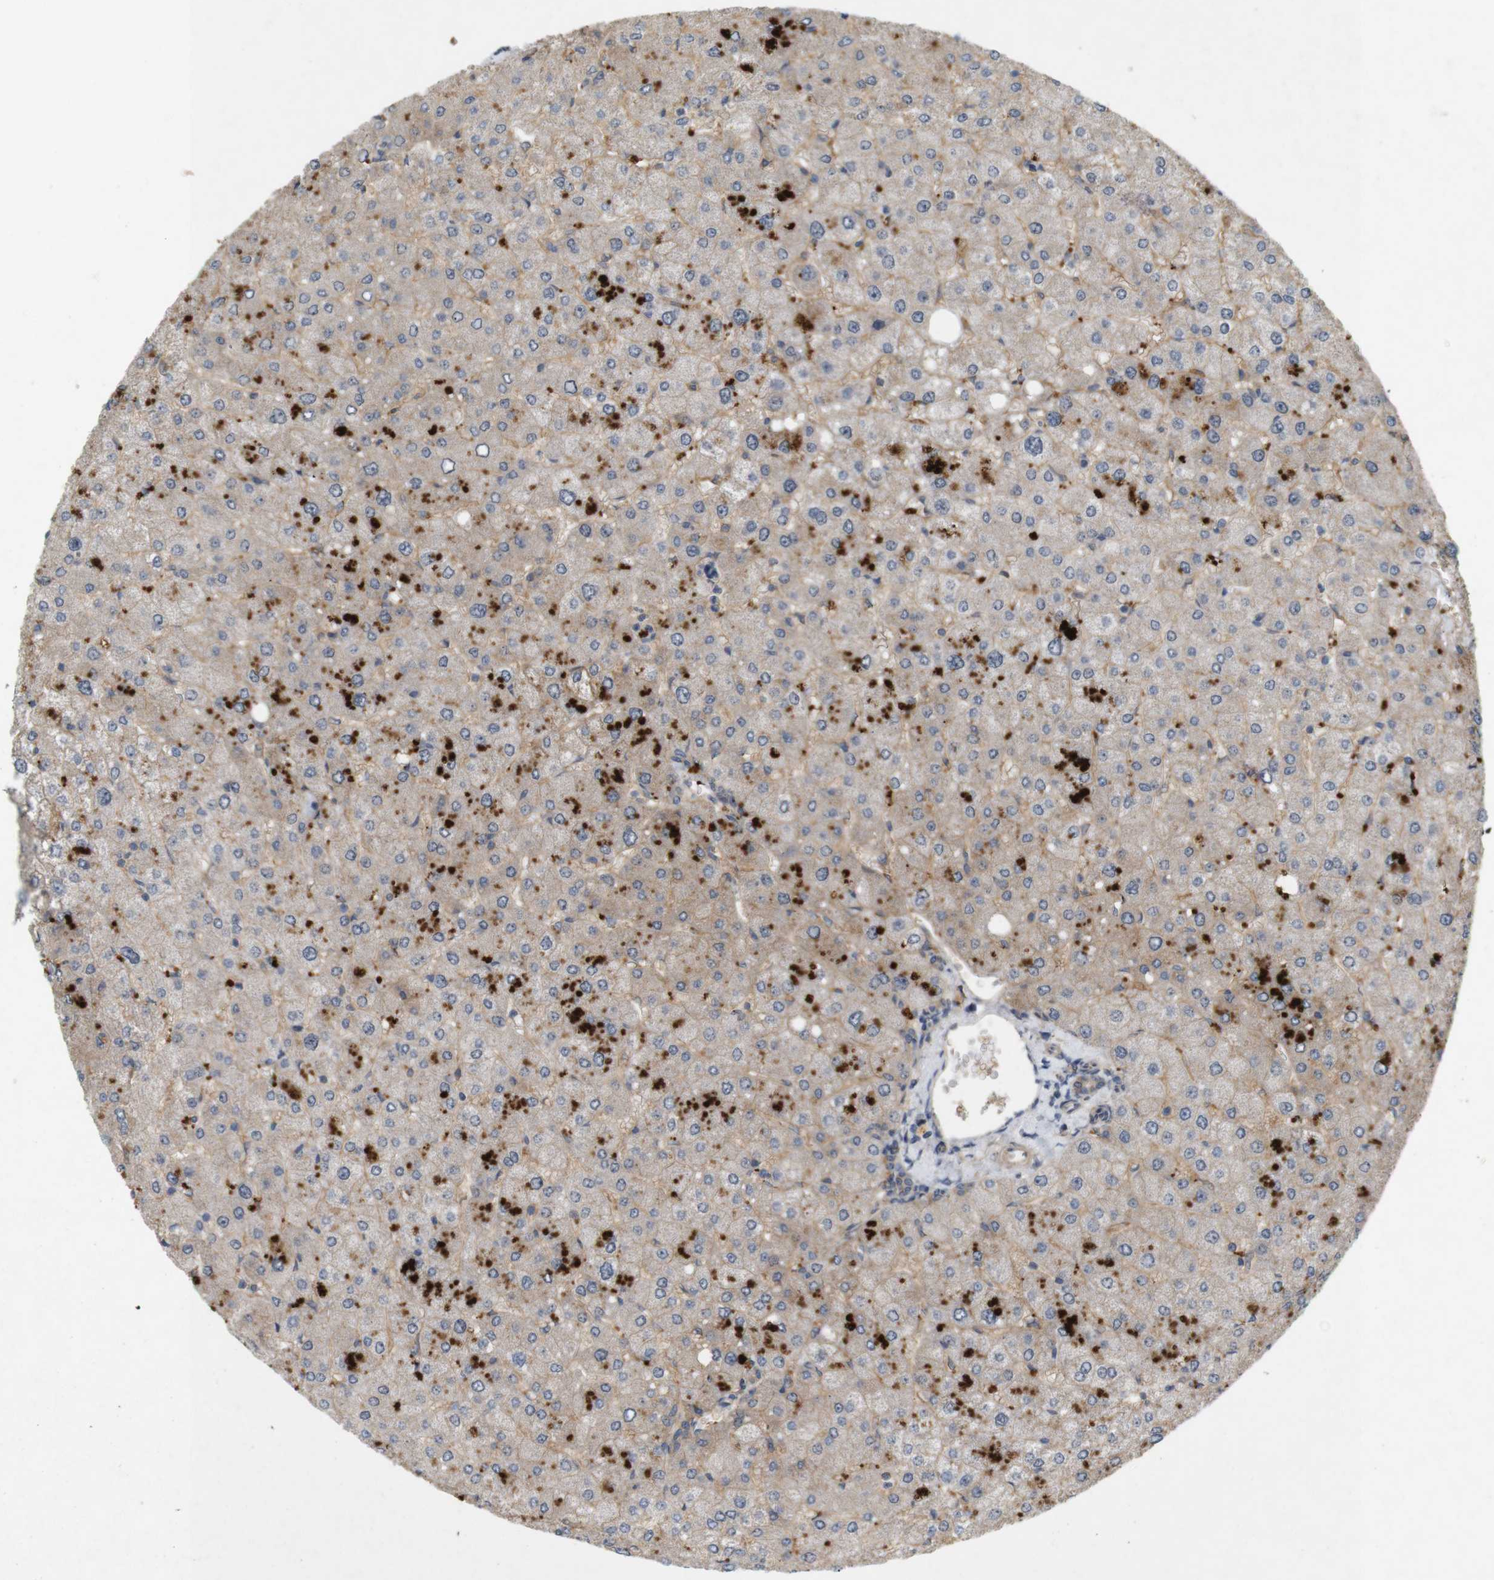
{"staining": {"intensity": "weak", "quantity": ">75%", "location": "cytoplasmic/membranous"}, "tissue": "liver", "cell_type": "Cholangiocytes", "image_type": "normal", "snomed": [{"axis": "morphology", "description": "Normal tissue, NOS"}, {"axis": "topography", "description": "Liver"}], "caption": "Weak cytoplasmic/membranous protein expression is seen in about >75% of cholangiocytes in liver. Nuclei are stained in blue.", "gene": "PVR", "patient": {"sex": "male", "age": 55}}